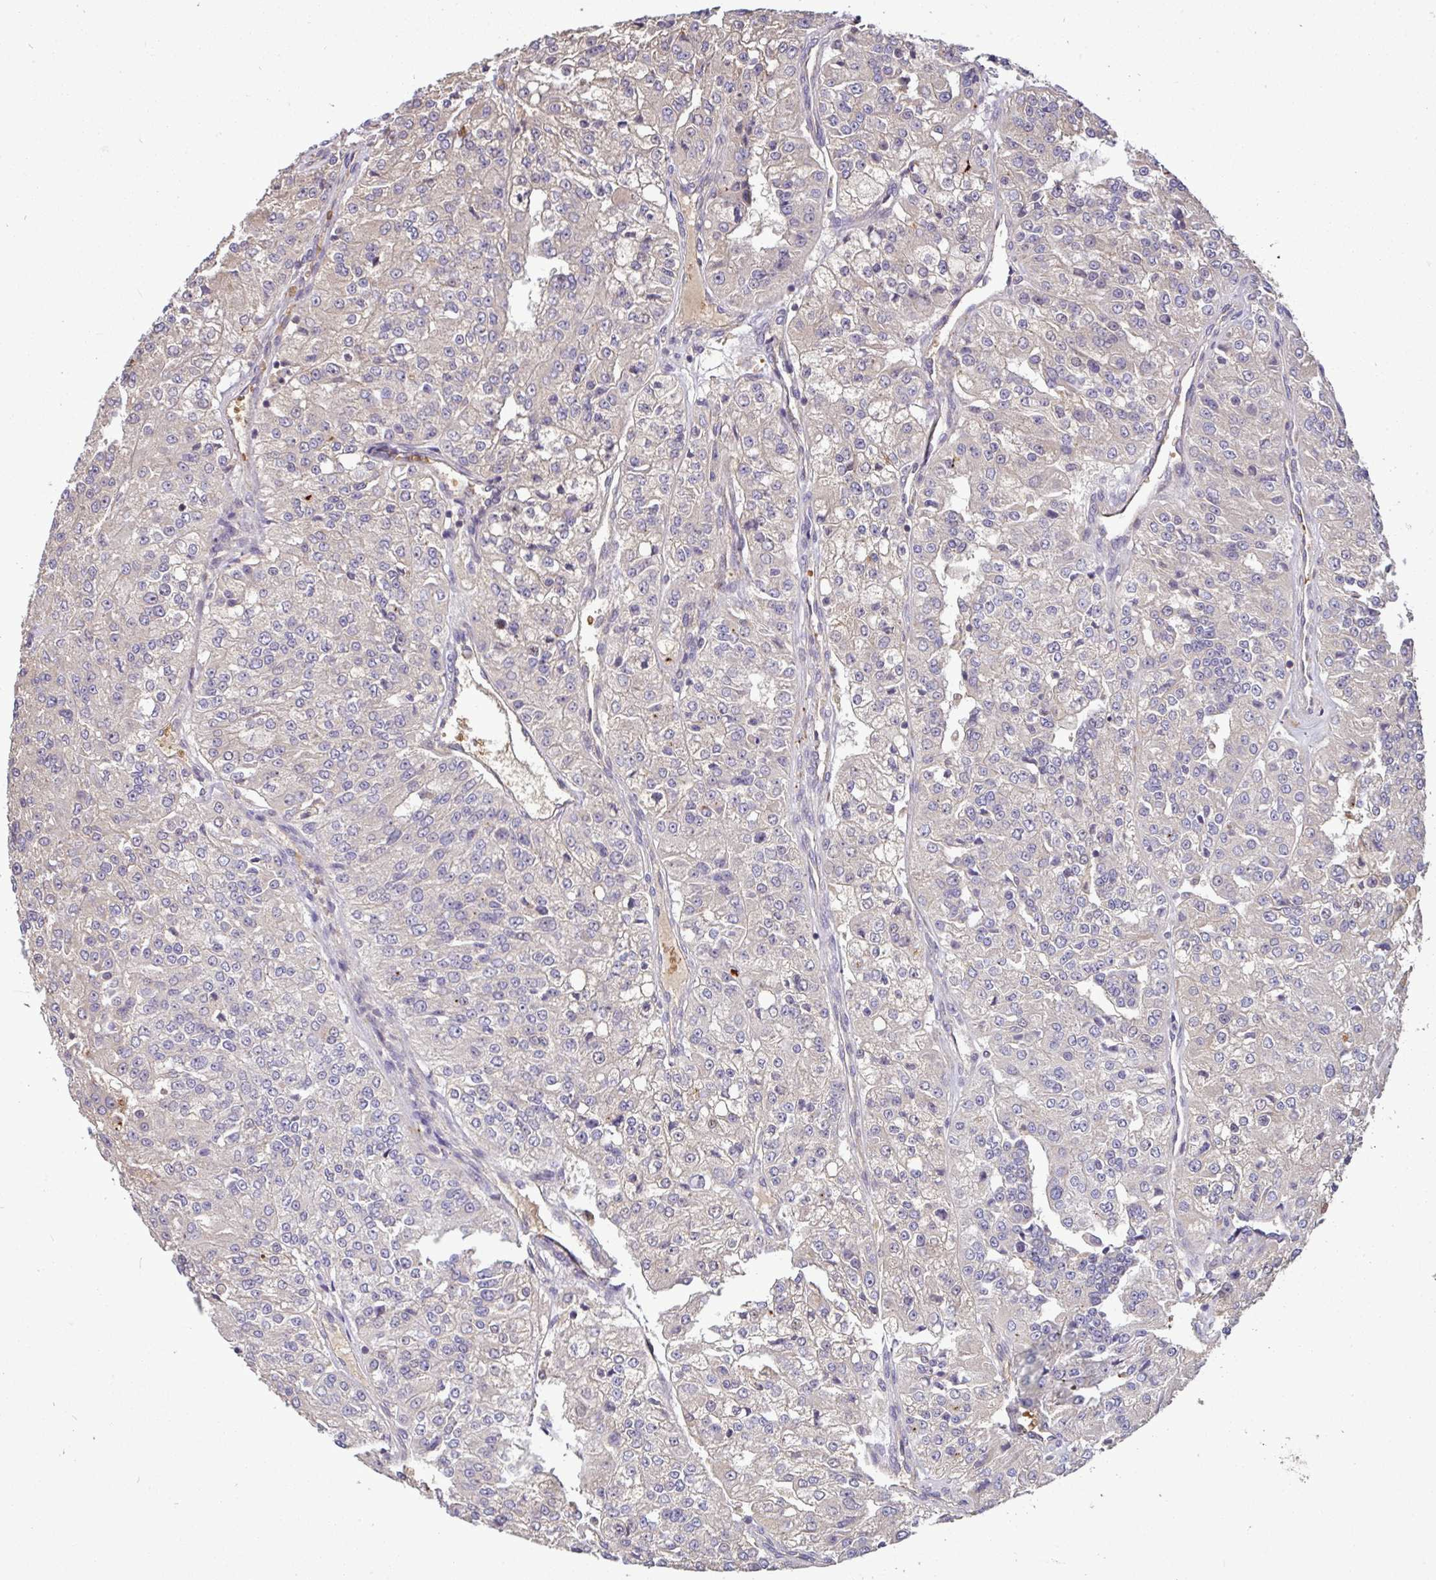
{"staining": {"intensity": "negative", "quantity": "none", "location": "none"}, "tissue": "renal cancer", "cell_type": "Tumor cells", "image_type": "cancer", "snomed": [{"axis": "morphology", "description": "Adenocarcinoma, NOS"}, {"axis": "topography", "description": "Kidney"}], "caption": "IHC photomicrograph of renal cancer stained for a protein (brown), which displays no staining in tumor cells.", "gene": "C1QTNF9B", "patient": {"sex": "female", "age": 63}}